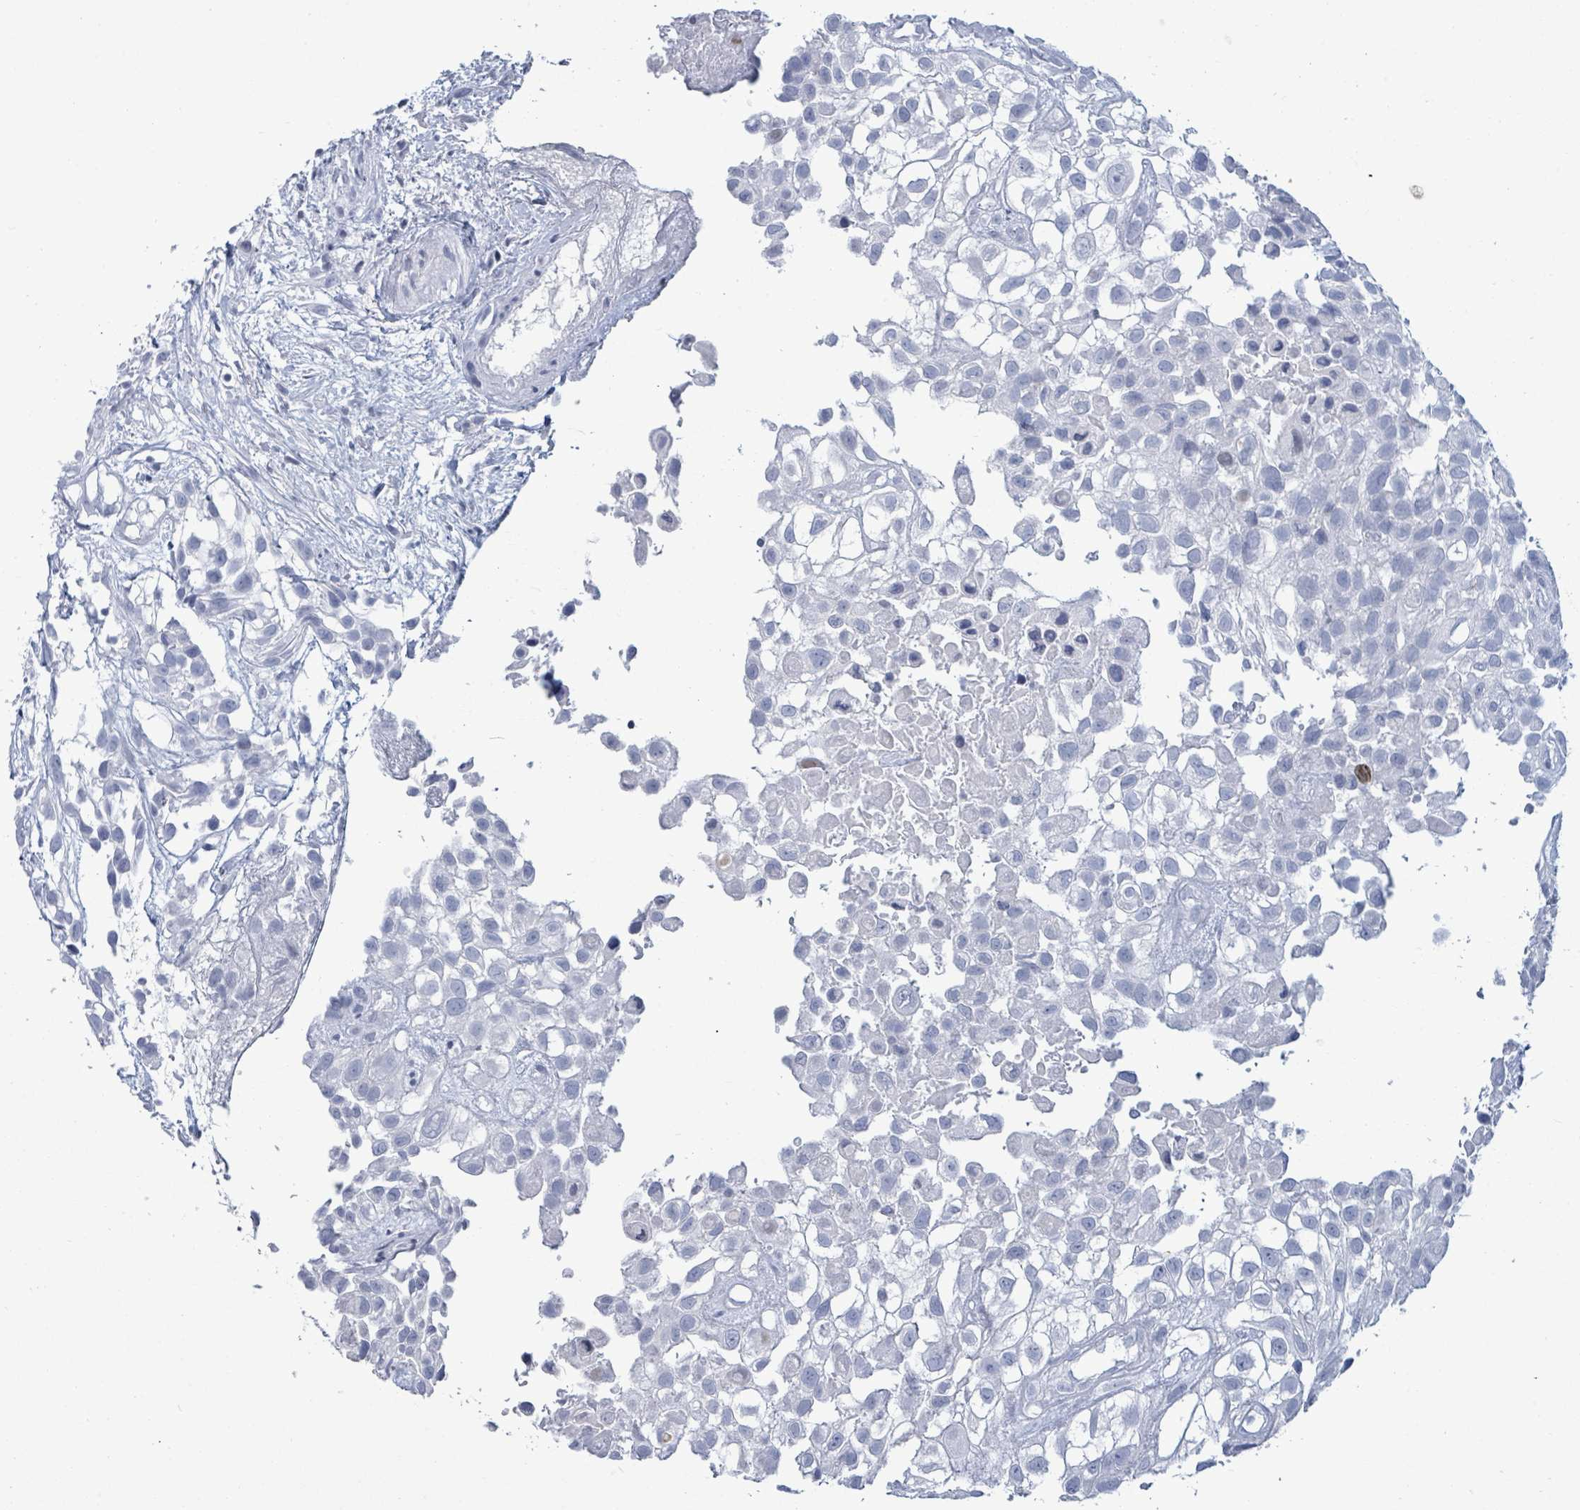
{"staining": {"intensity": "negative", "quantity": "none", "location": "none"}, "tissue": "urothelial cancer", "cell_type": "Tumor cells", "image_type": "cancer", "snomed": [{"axis": "morphology", "description": "Urothelial carcinoma, High grade"}, {"axis": "topography", "description": "Urinary bladder"}], "caption": "The micrograph reveals no staining of tumor cells in urothelial cancer.", "gene": "MALL", "patient": {"sex": "male", "age": 56}}